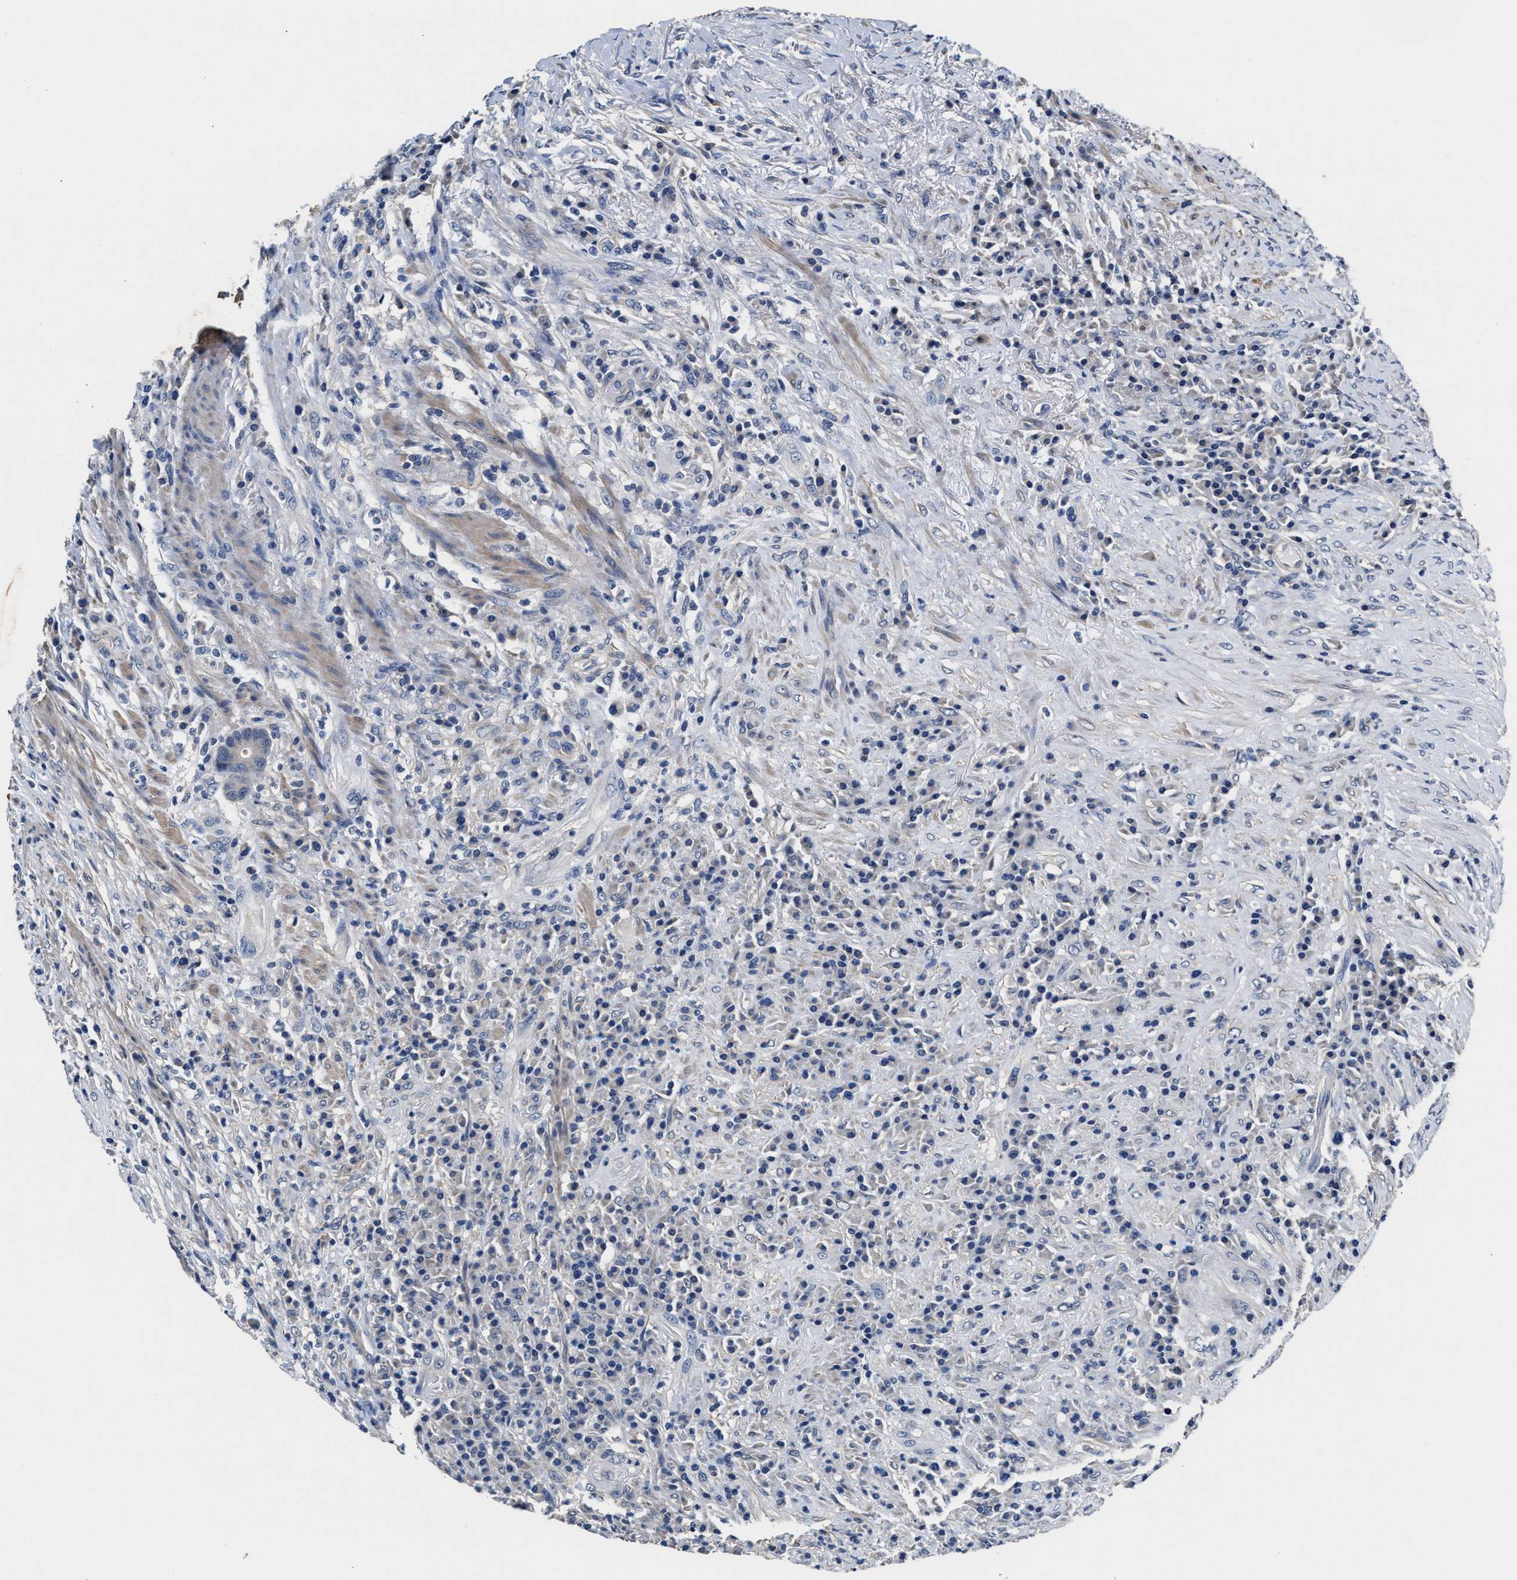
{"staining": {"intensity": "negative", "quantity": "none", "location": "none"}, "tissue": "colorectal cancer", "cell_type": "Tumor cells", "image_type": "cancer", "snomed": [{"axis": "morphology", "description": "Adenocarcinoma, NOS"}, {"axis": "topography", "description": "Rectum"}], "caption": "Immunohistochemistry (IHC) of adenocarcinoma (colorectal) reveals no expression in tumor cells.", "gene": "MYH3", "patient": {"sex": "female", "age": 89}}